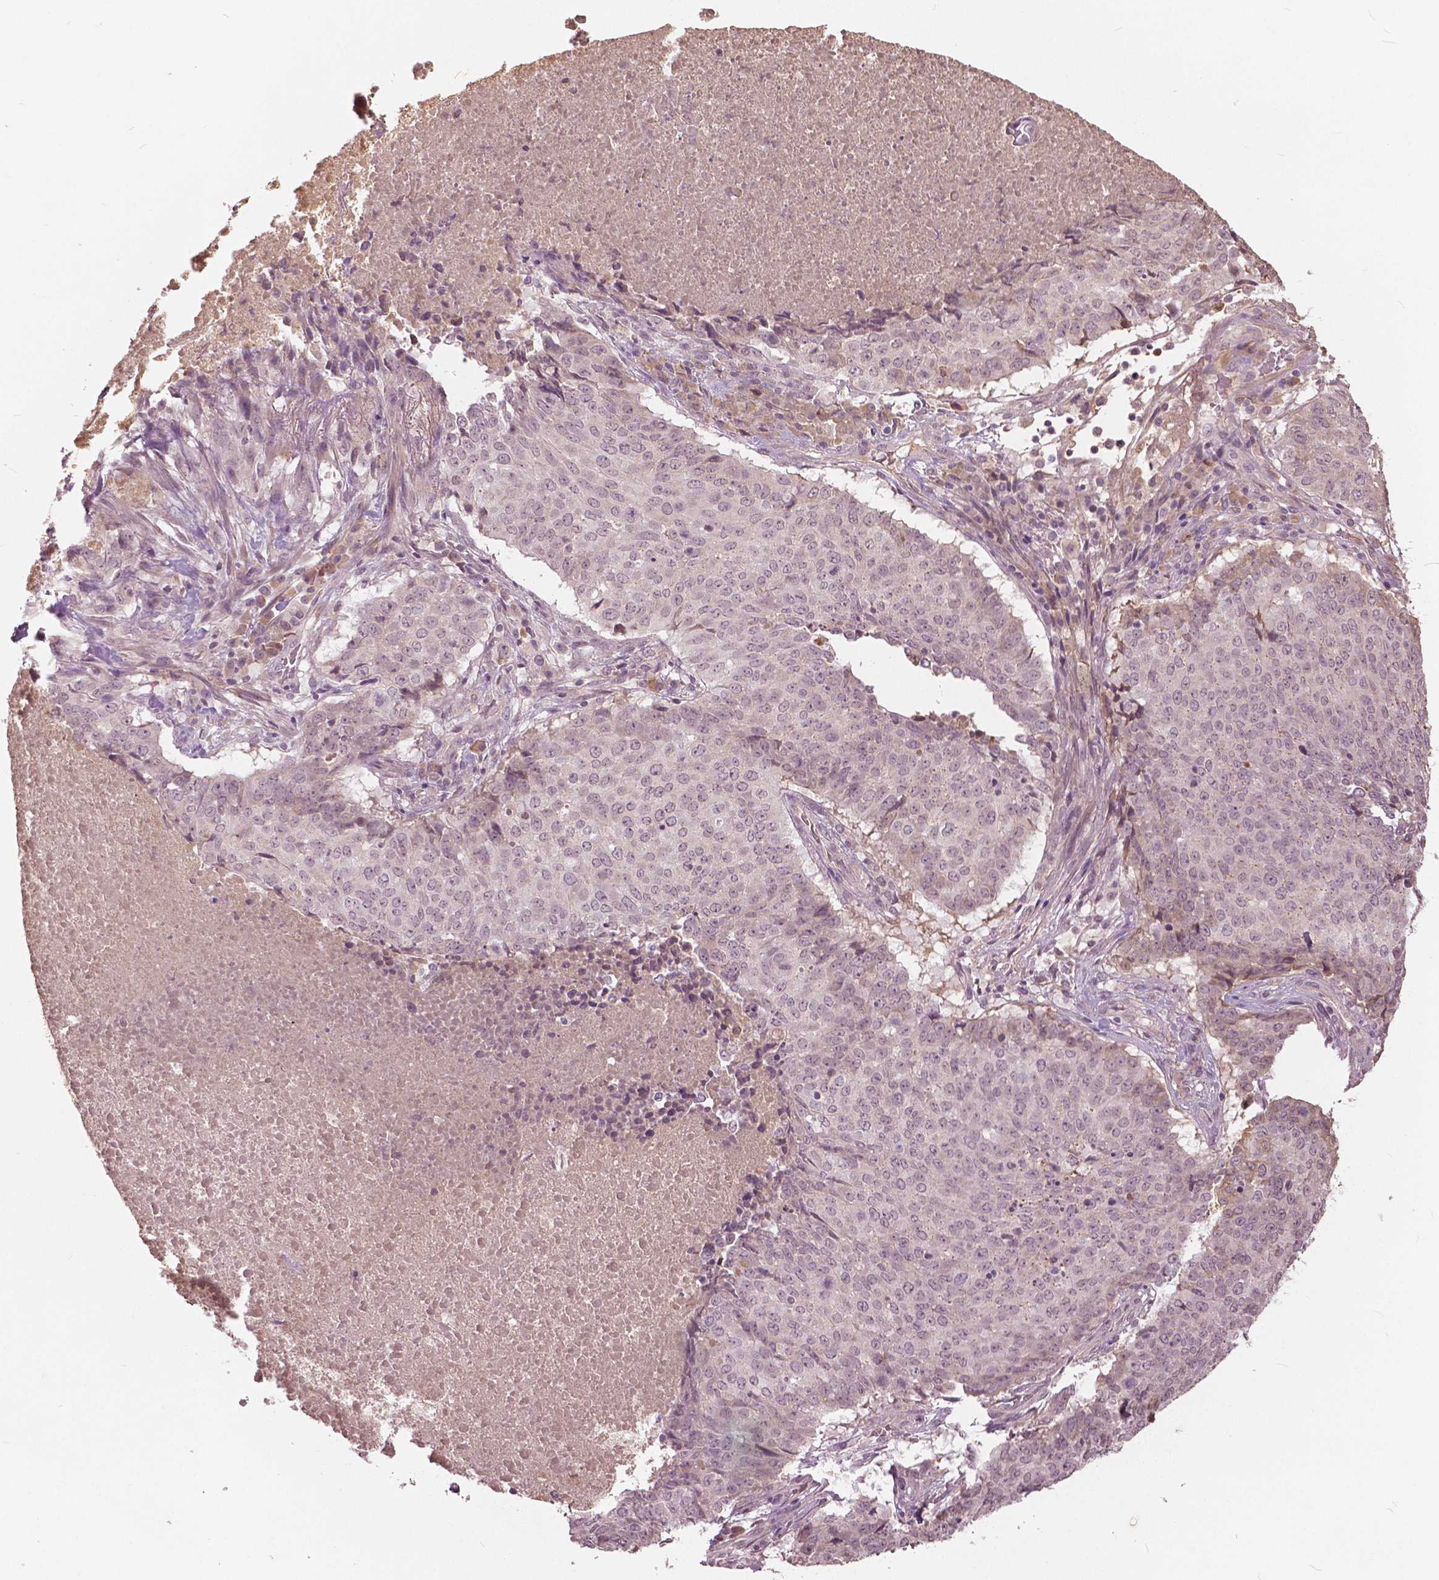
{"staining": {"intensity": "negative", "quantity": "none", "location": "none"}, "tissue": "lung cancer", "cell_type": "Tumor cells", "image_type": "cancer", "snomed": [{"axis": "morphology", "description": "Normal tissue, NOS"}, {"axis": "morphology", "description": "Squamous cell carcinoma, NOS"}, {"axis": "topography", "description": "Bronchus"}, {"axis": "topography", "description": "Lung"}], "caption": "The photomicrograph displays no staining of tumor cells in squamous cell carcinoma (lung).", "gene": "ANGPTL4", "patient": {"sex": "male", "age": 64}}